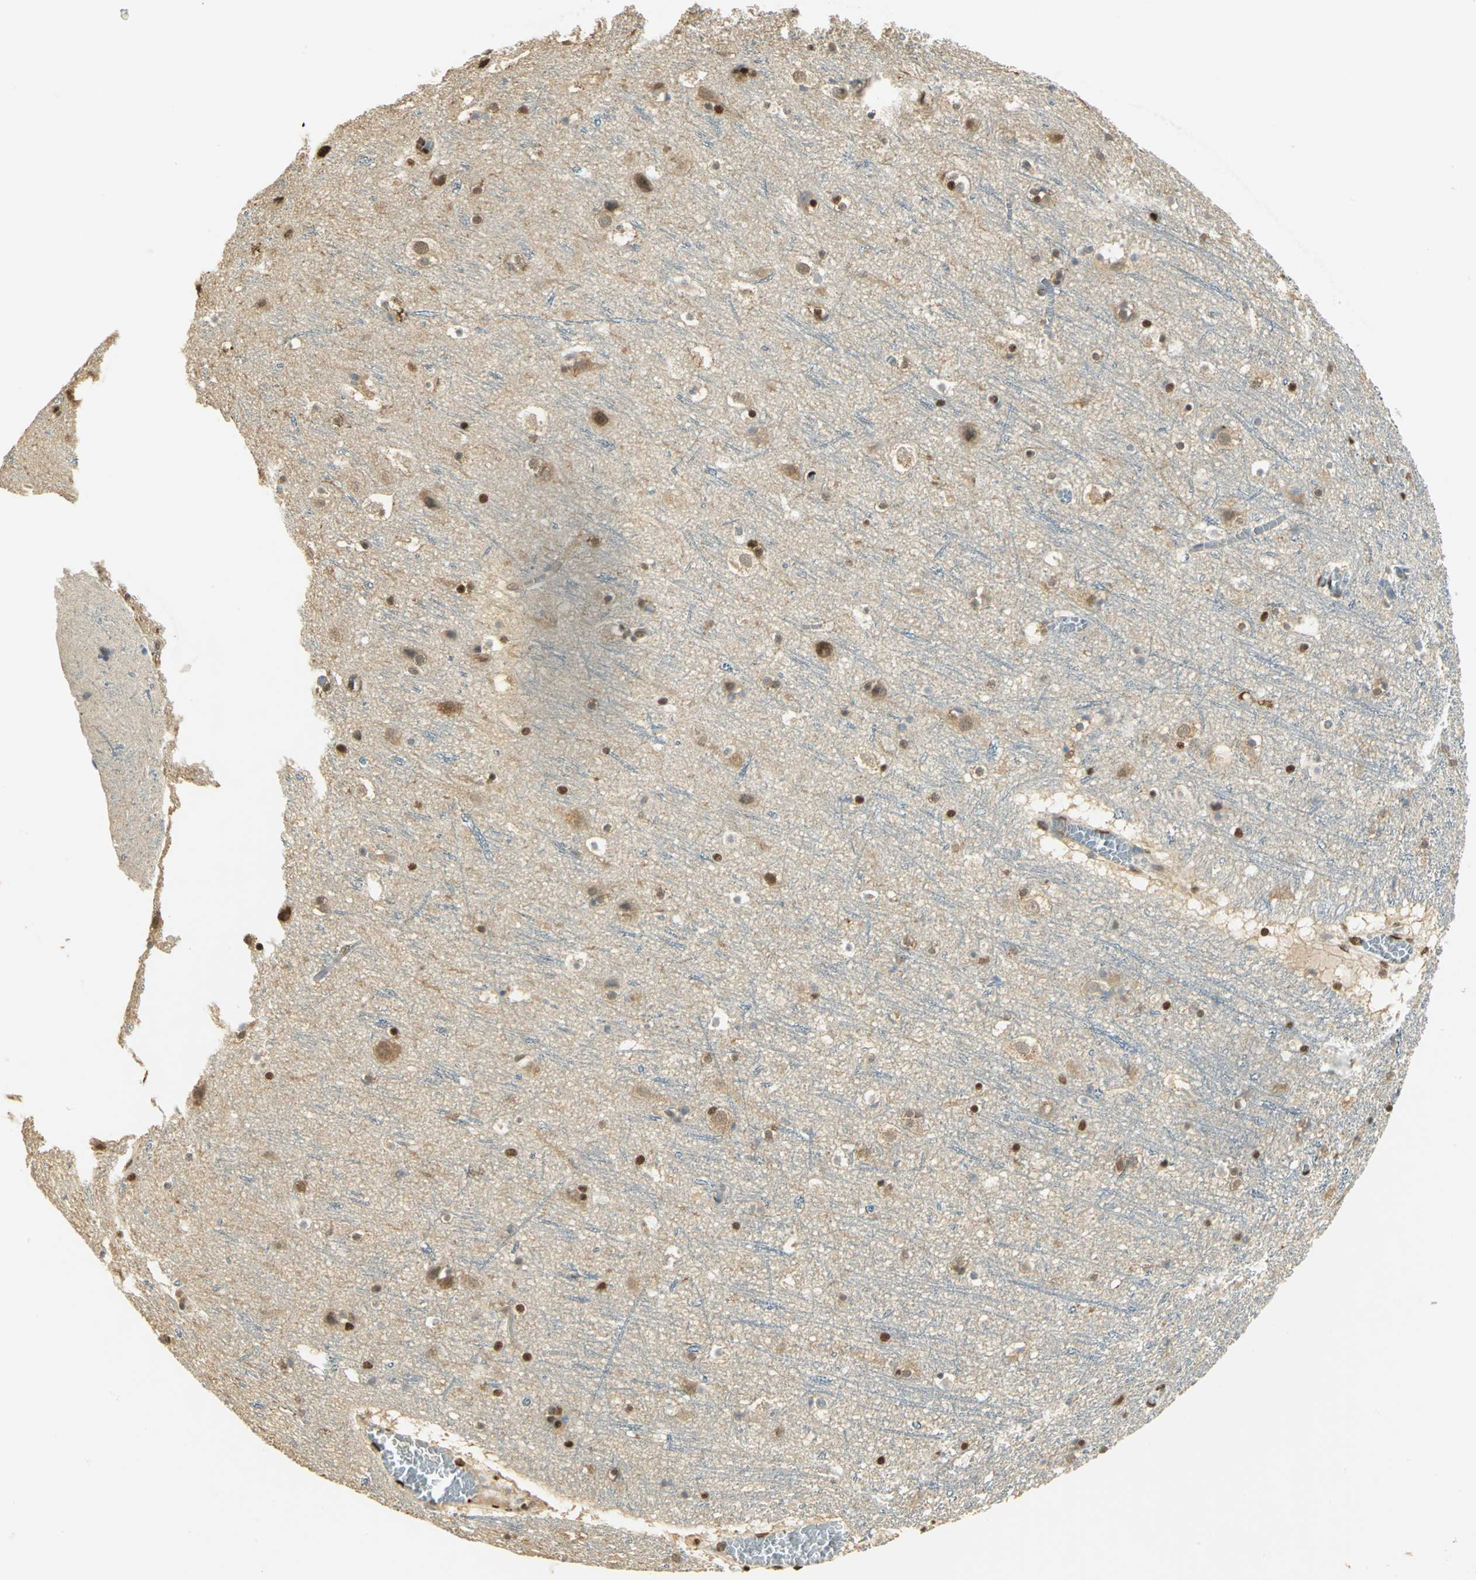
{"staining": {"intensity": "weak", "quantity": ">75%", "location": "nuclear"}, "tissue": "cerebral cortex", "cell_type": "Endothelial cells", "image_type": "normal", "snomed": [{"axis": "morphology", "description": "Normal tissue, NOS"}, {"axis": "topography", "description": "Cerebral cortex"}], "caption": "Protein expression analysis of unremarkable human cerebral cortex reveals weak nuclear positivity in about >75% of endothelial cells. The protein is stained brown, and the nuclei are stained in blue (DAB (3,3'-diaminobenzidine) IHC with brightfield microscopy, high magnification).", "gene": "SET", "patient": {"sex": "male", "age": 45}}